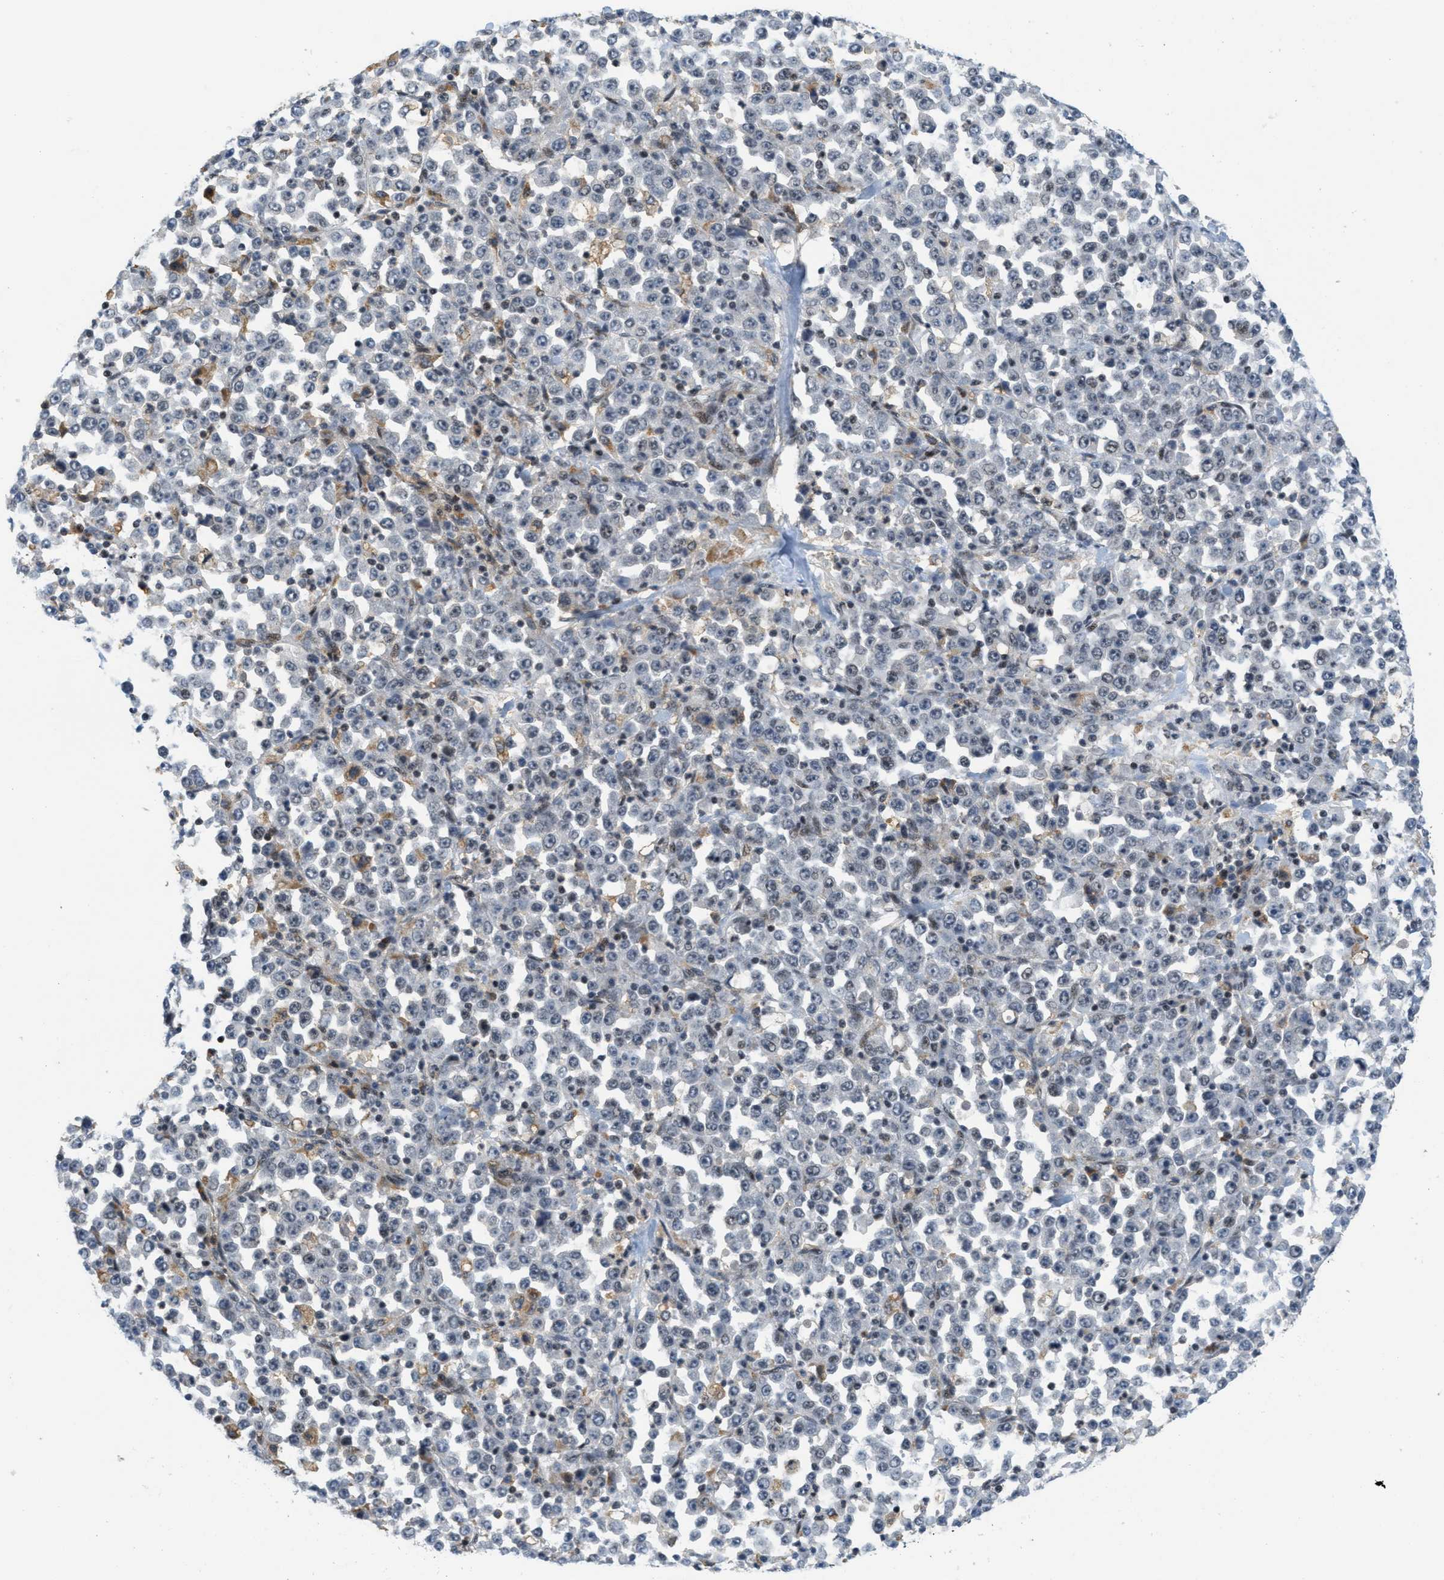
{"staining": {"intensity": "negative", "quantity": "none", "location": "none"}, "tissue": "stomach cancer", "cell_type": "Tumor cells", "image_type": "cancer", "snomed": [{"axis": "morphology", "description": "Normal tissue, NOS"}, {"axis": "morphology", "description": "Adenocarcinoma, NOS"}, {"axis": "topography", "description": "Stomach, upper"}, {"axis": "topography", "description": "Stomach"}], "caption": "Stomach cancer (adenocarcinoma) was stained to show a protein in brown. There is no significant expression in tumor cells.", "gene": "ING1", "patient": {"sex": "male", "age": 59}}